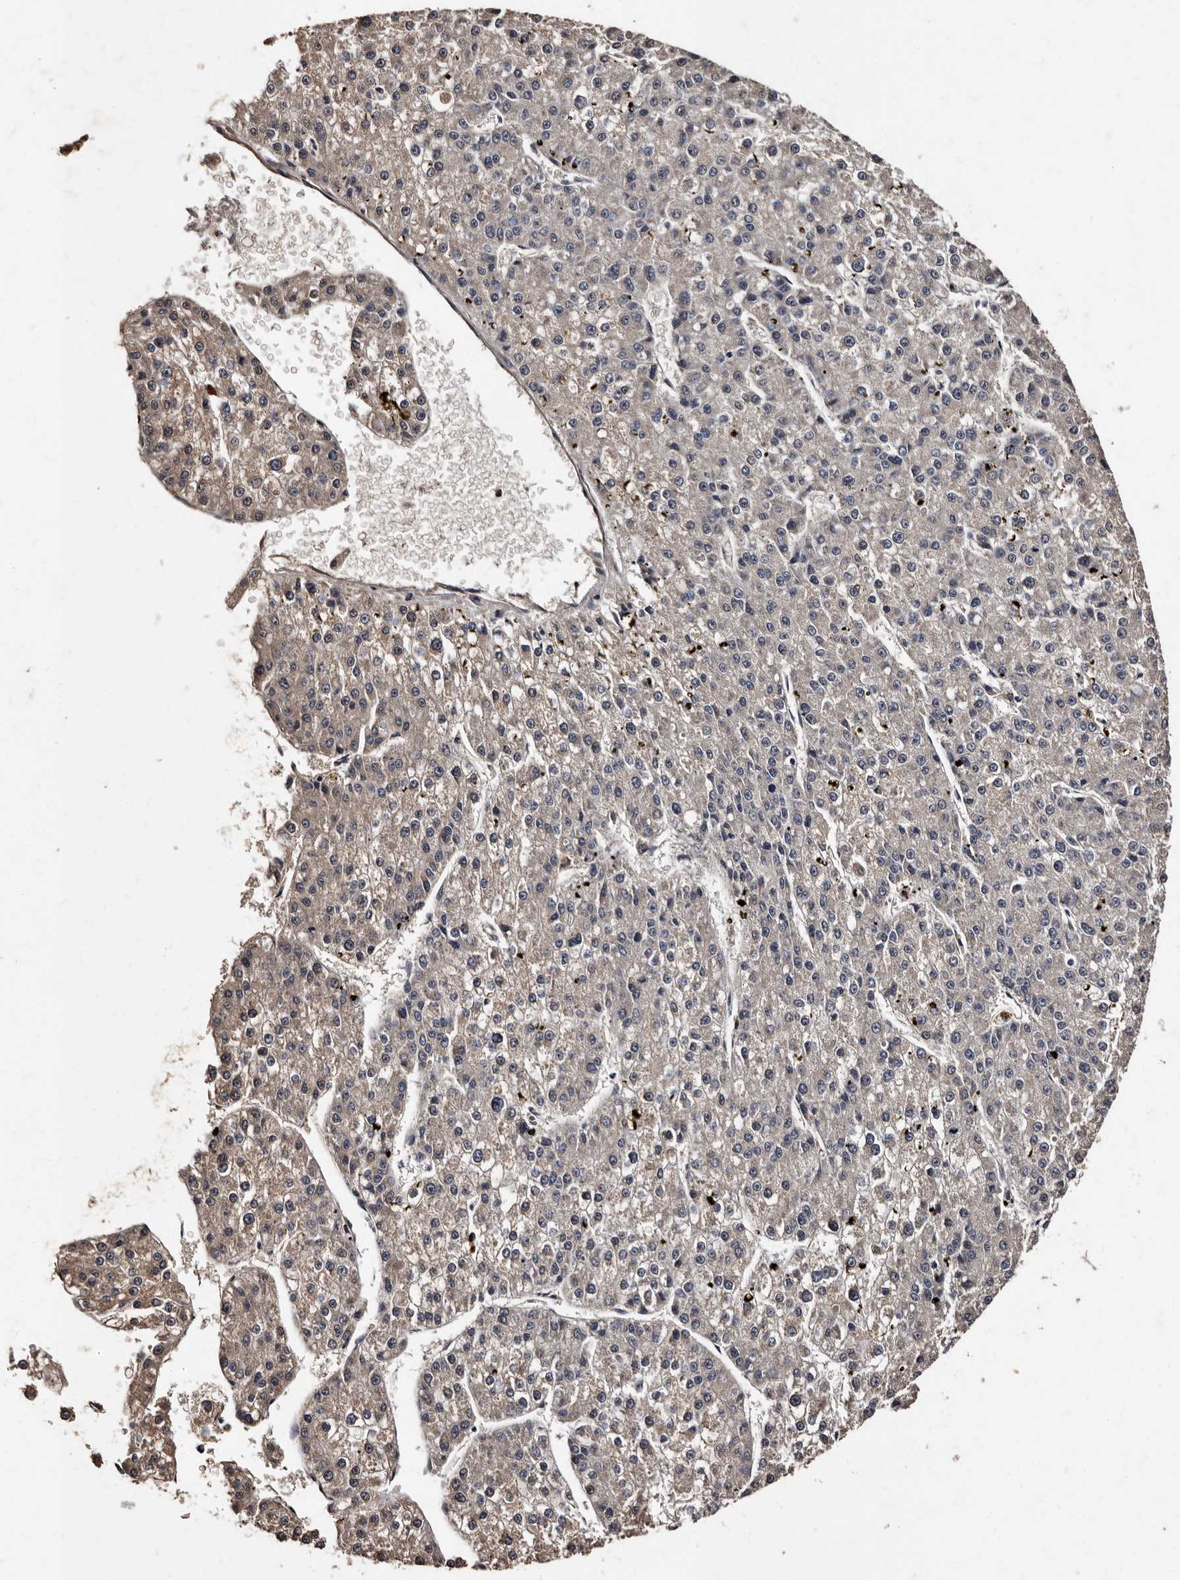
{"staining": {"intensity": "weak", "quantity": "25%-75%", "location": "cytoplasmic/membranous"}, "tissue": "liver cancer", "cell_type": "Tumor cells", "image_type": "cancer", "snomed": [{"axis": "morphology", "description": "Carcinoma, Hepatocellular, NOS"}, {"axis": "topography", "description": "Liver"}], "caption": "Immunohistochemistry (IHC) histopathology image of human liver hepatocellular carcinoma stained for a protein (brown), which demonstrates low levels of weak cytoplasmic/membranous staining in about 25%-75% of tumor cells.", "gene": "ADCK5", "patient": {"sex": "female", "age": 73}}